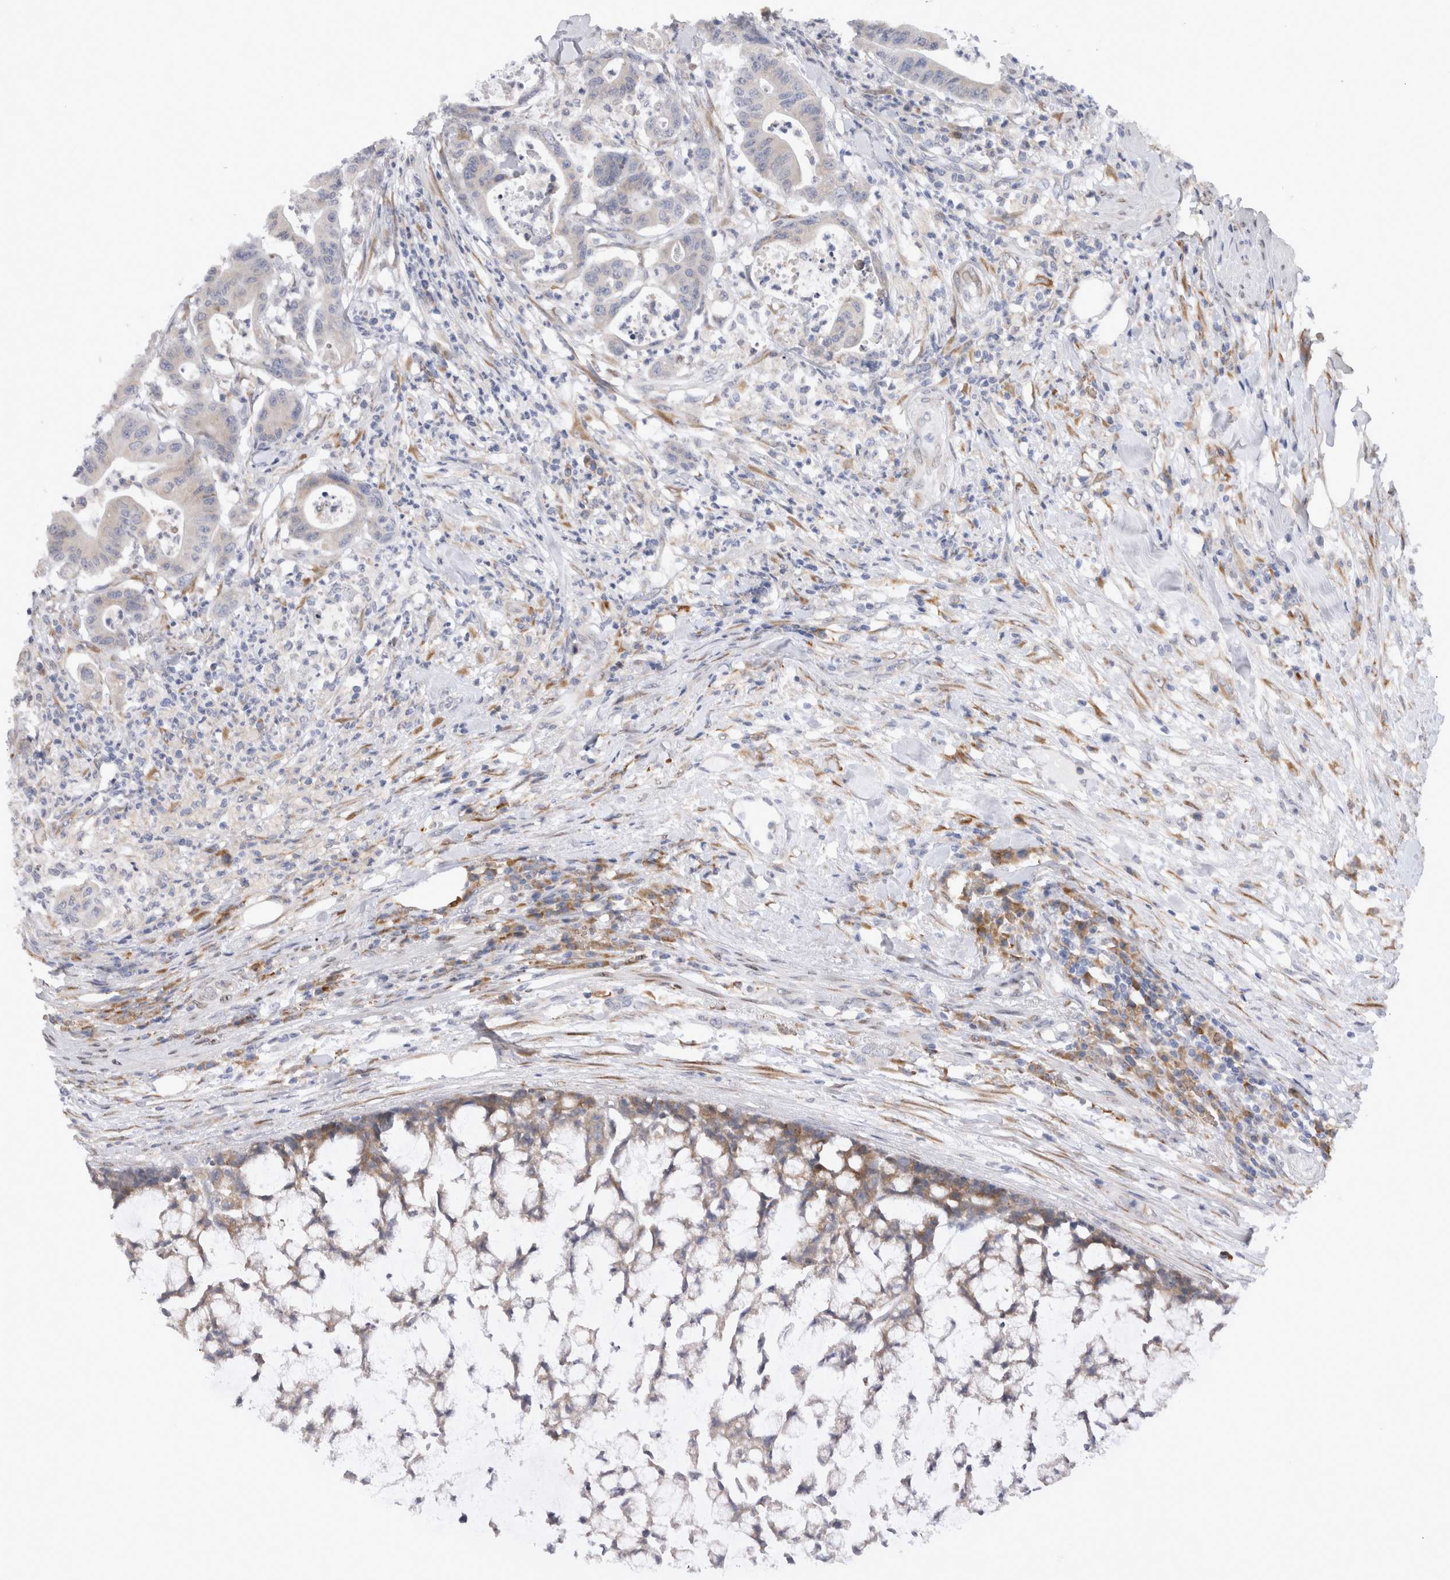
{"staining": {"intensity": "moderate", "quantity": "<25%", "location": "cytoplasmic/membranous"}, "tissue": "colorectal cancer", "cell_type": "Tumor cells", "image_type": "cancer", "snomed": [{"axis": "morphology", "description": "Adenocarcinoma, NOS"}, {"axis": "topography", "description": "Colon"}], "caption": "Protein positivity by immunohistochemistry reveals moderate cytoplasmic/membranous expression in approximately <25% of tumor cells in adenocarcinoma (colorectal).", "gene": "VCPIP1", "patient": {"sex": "female", "age": 84}}